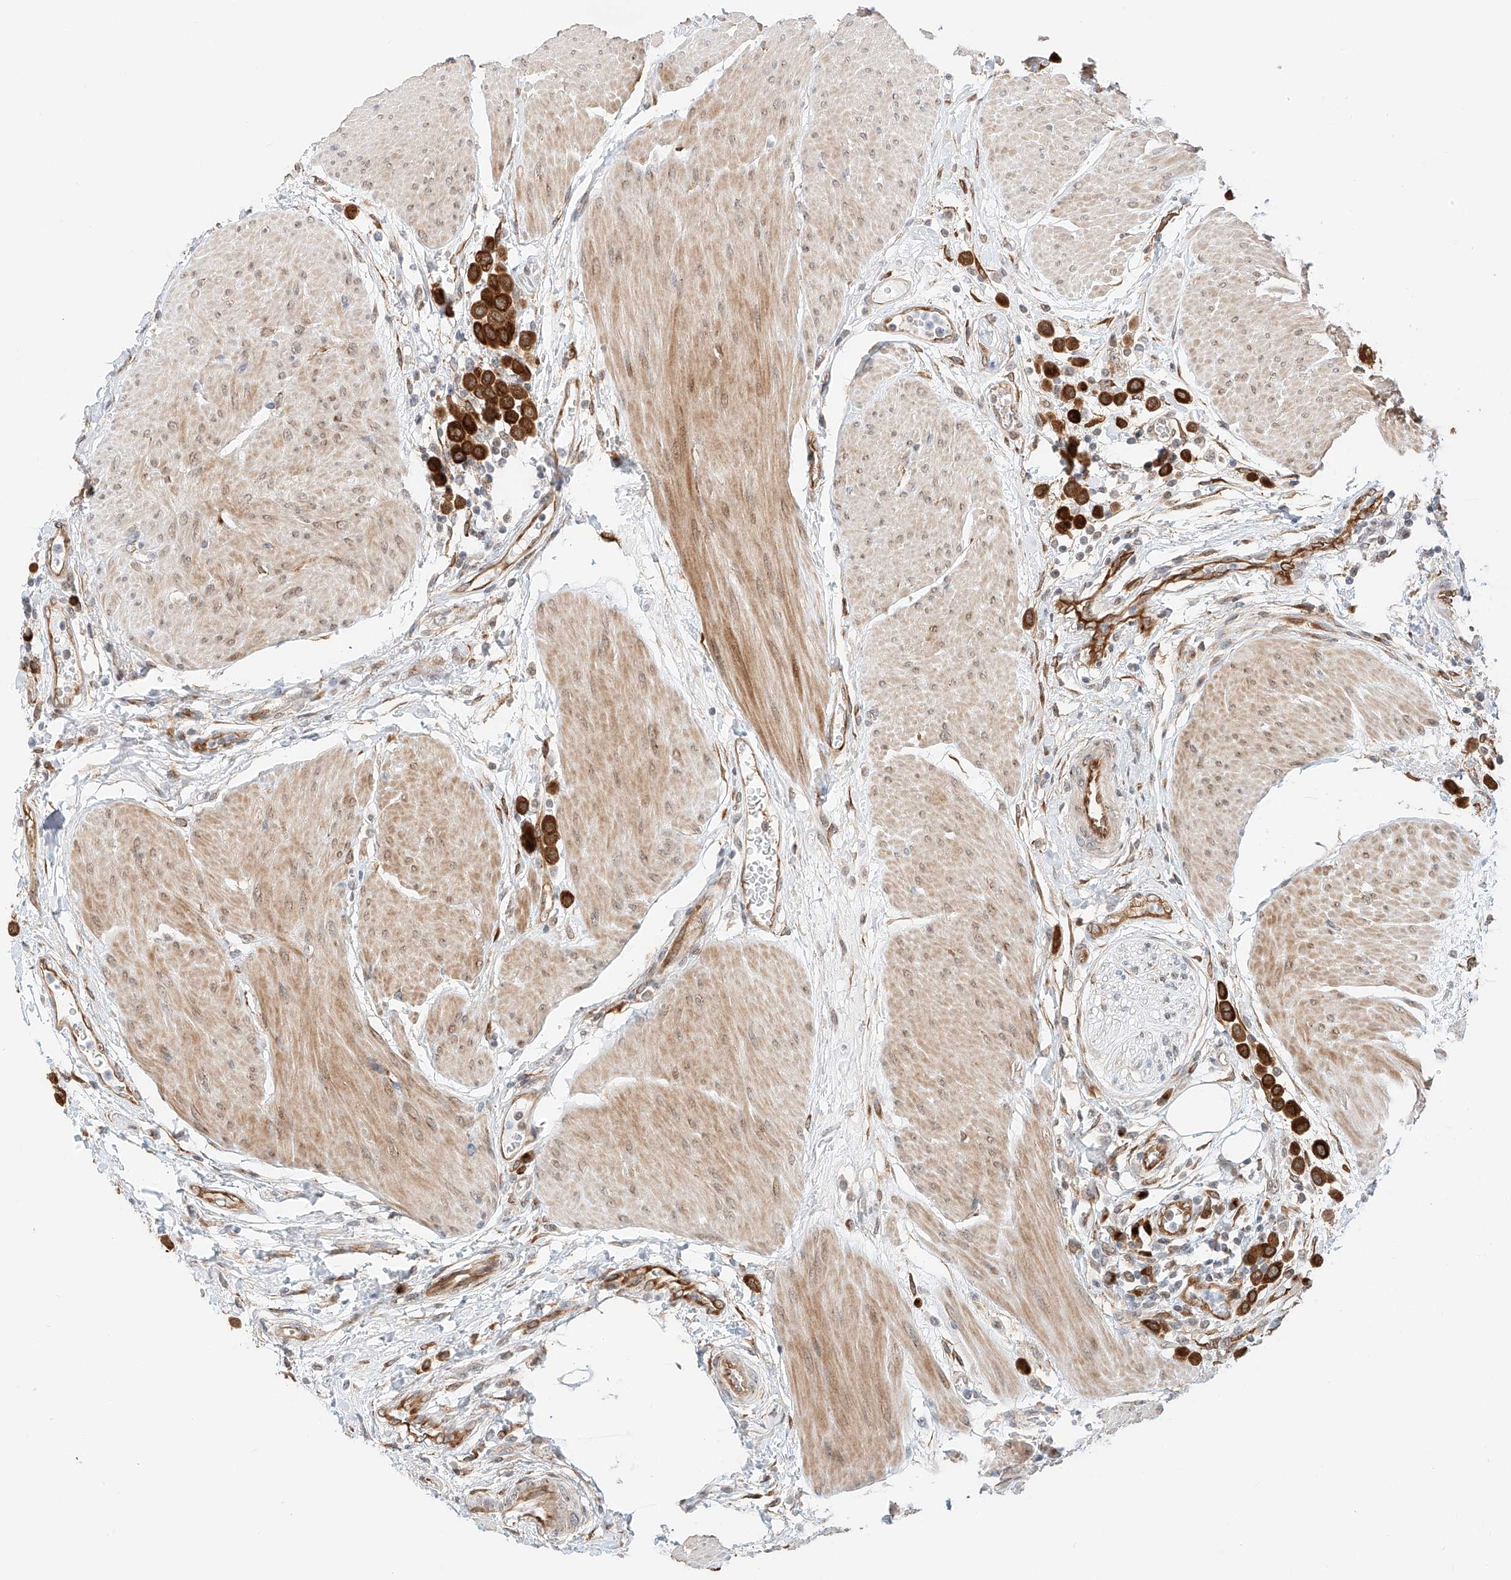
{"staining": {"intensity": "strong", "quantity": ">75%", "location": "cytoplasmic/membranous"}, "tissue": "urothelial cancer", "cell_type": "Tumor cells", "image_type": "cancer", "snomed": [{"axis": "morphology", "description": "Urothelial carcinoma, High grade"}, {"axis": "topography", "description": "Urinary bladder"}], "caption": "Strong cytoplasmic/membranous expression for a protein is appreciated in approximately >75% of tumor cells of urothelial cancer using IHC.", "gene": "CARMIL1", "patient": {"sex": "male", "age": 50}}